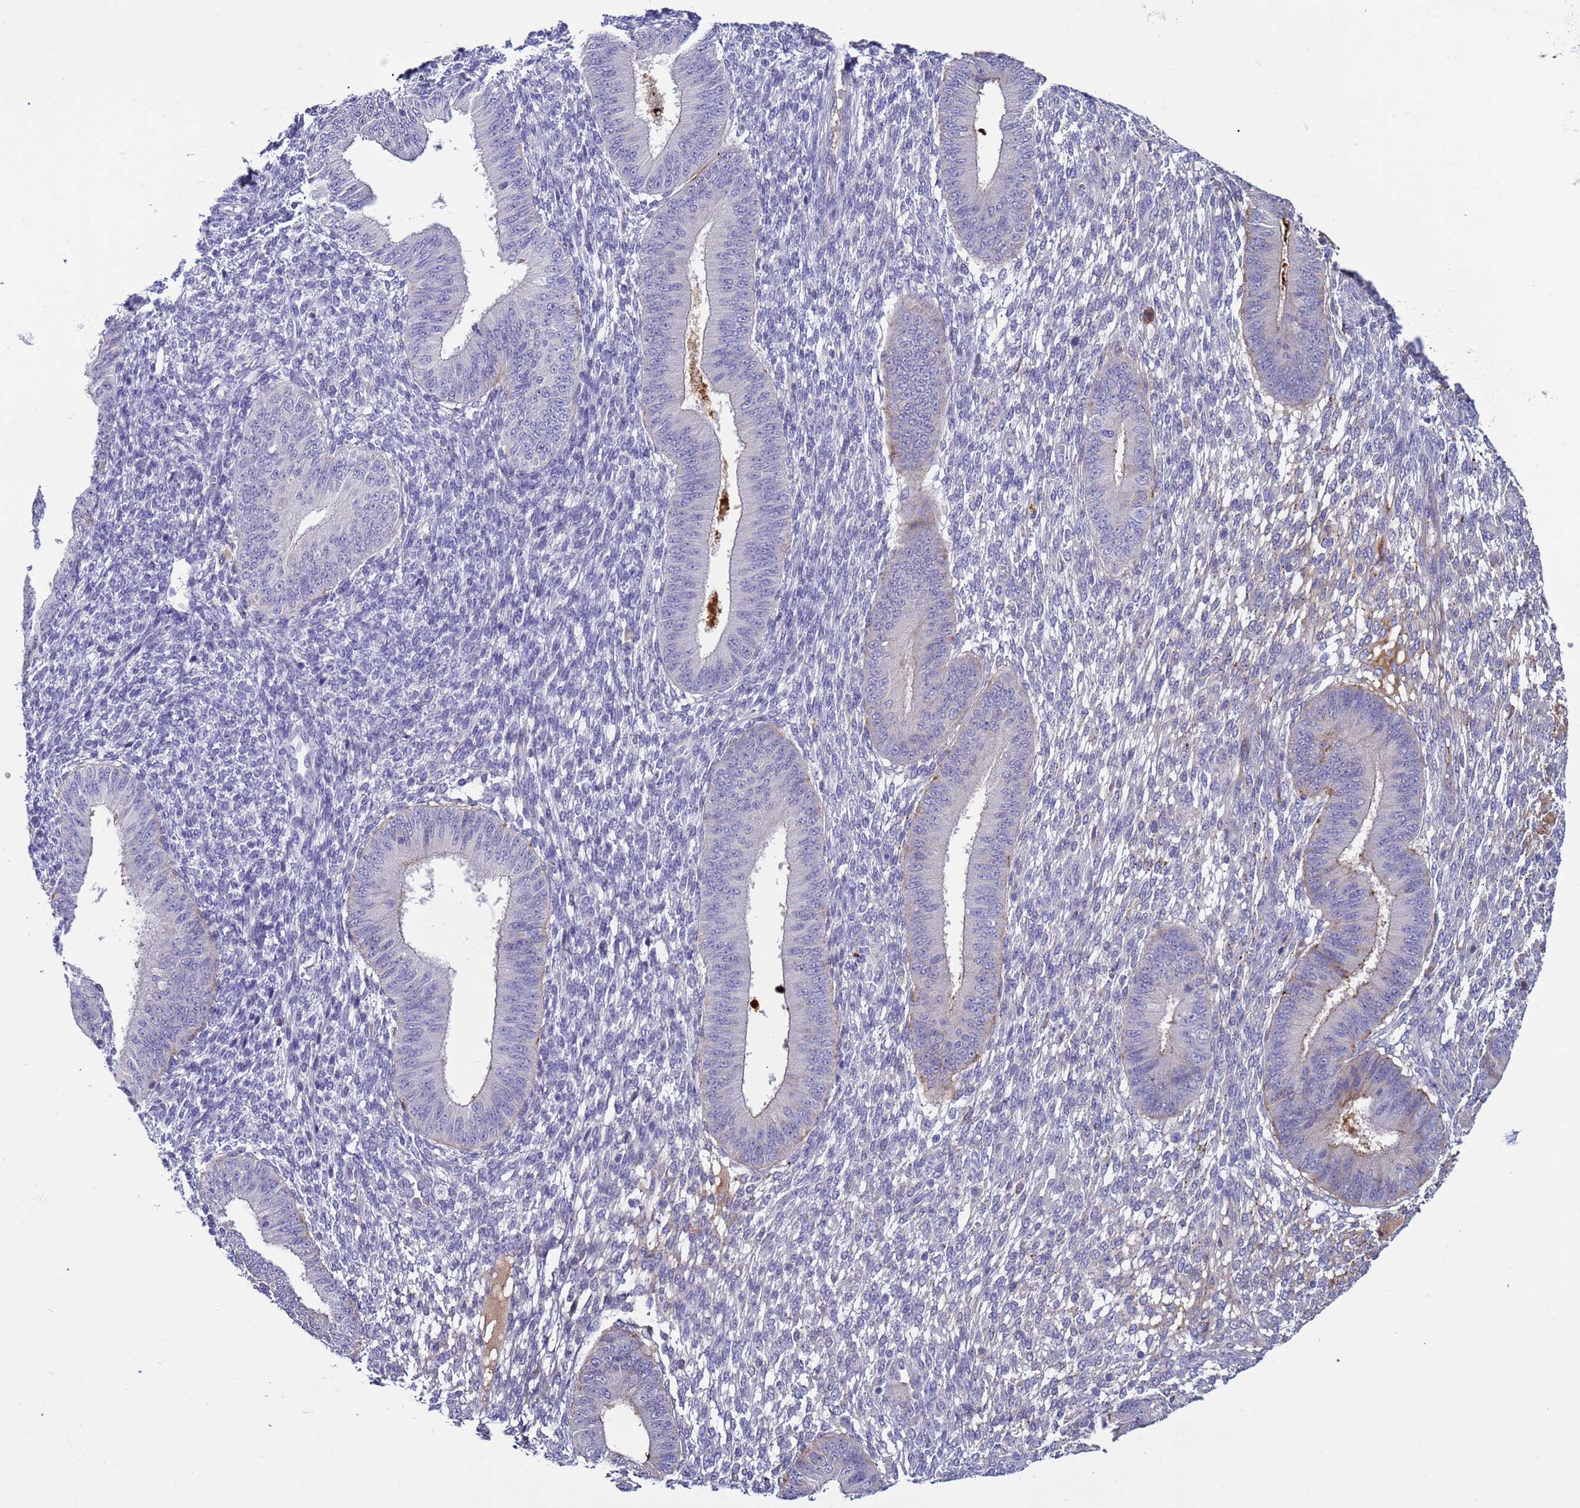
{"staining": {"intensity": "negative", "quantity": "none", "location": "none"}, "tissue": "endometrium", "cell_type": "Cells in endometrial stroma", "image_type": "normal", "snomed": [{"axis": "morphology", "description": "Normal tissue, NOS"}, {"axis": "topography", "description": "Endometrium"}], "caption": "Immunohistochemistry image of normal endometrium stained for a protein (brown), which exhibits no staining in cells in endometrial stroma. Brightfield microscopy of IHC stained with DAB (3,3'-diaminobenzidine) (brown) and hematoxylin (blue), captured at high magnification.", "gene": "TRIM51G", "patient": {"sex": "female", "age": 49}}